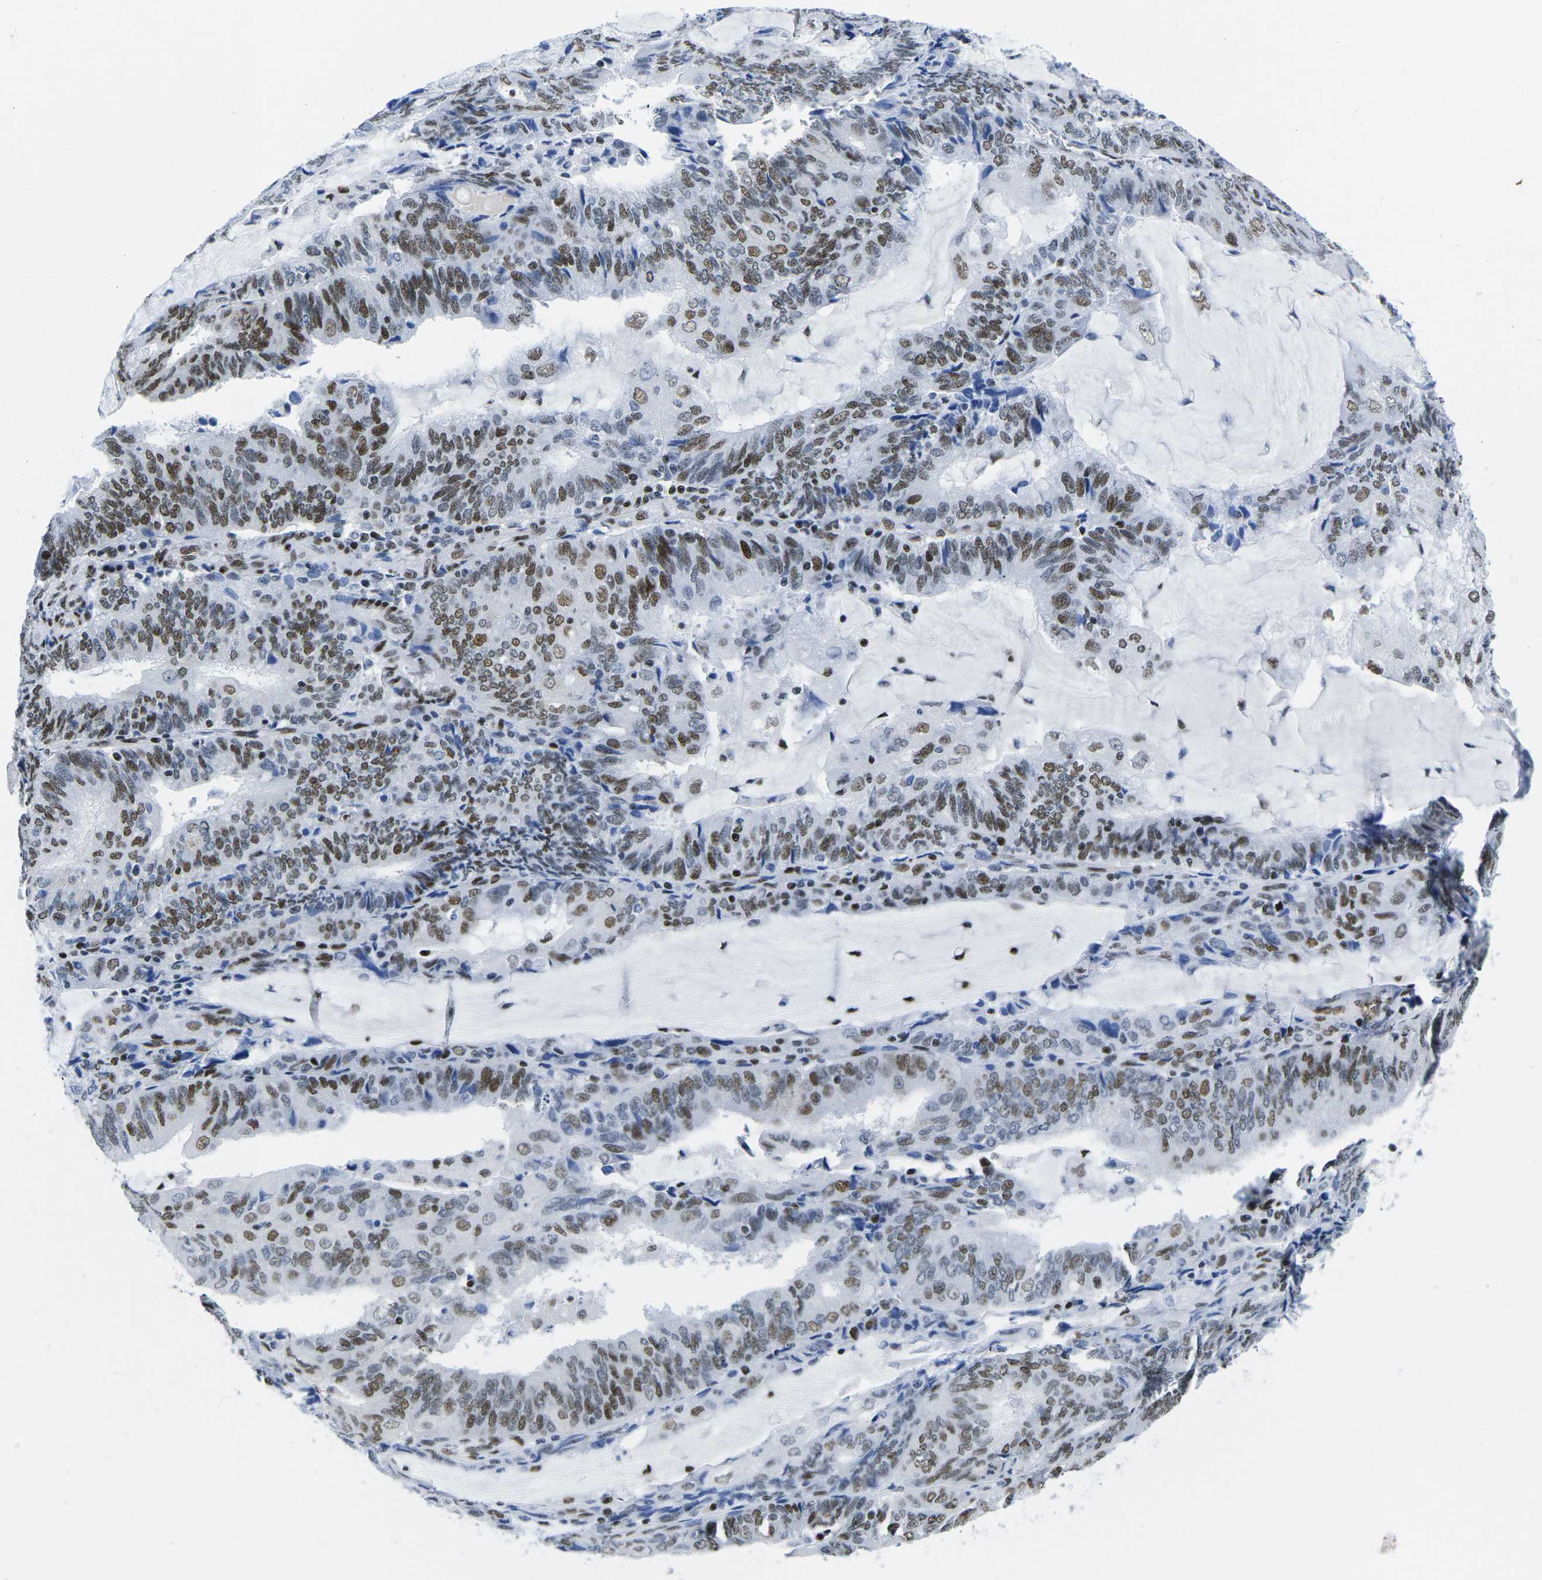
{"staining": {"intensity": "moderate", "quantity": ">75%", "location": "nuclear"}, "tissue": "endometrial cancer", "cell_type": "Tumor cells", "image_type": "cancer", "snomed": [{"axis": "morphology", "description": "Adenocarcinoma, NOS"}, {"axis": "topography", "description": "Endometrium"}], "caption": "An IHC photomicrograph of tumor tissue is shown. Protein staining in brown shows moderate nuclear positivity in adenocarcinoma (endometrial) within tumor cells. (Brightfield microscopy of DAB IHC at high magnification).", "gene": "ATF1", "patient": {"sex": "female", "age": 81}}